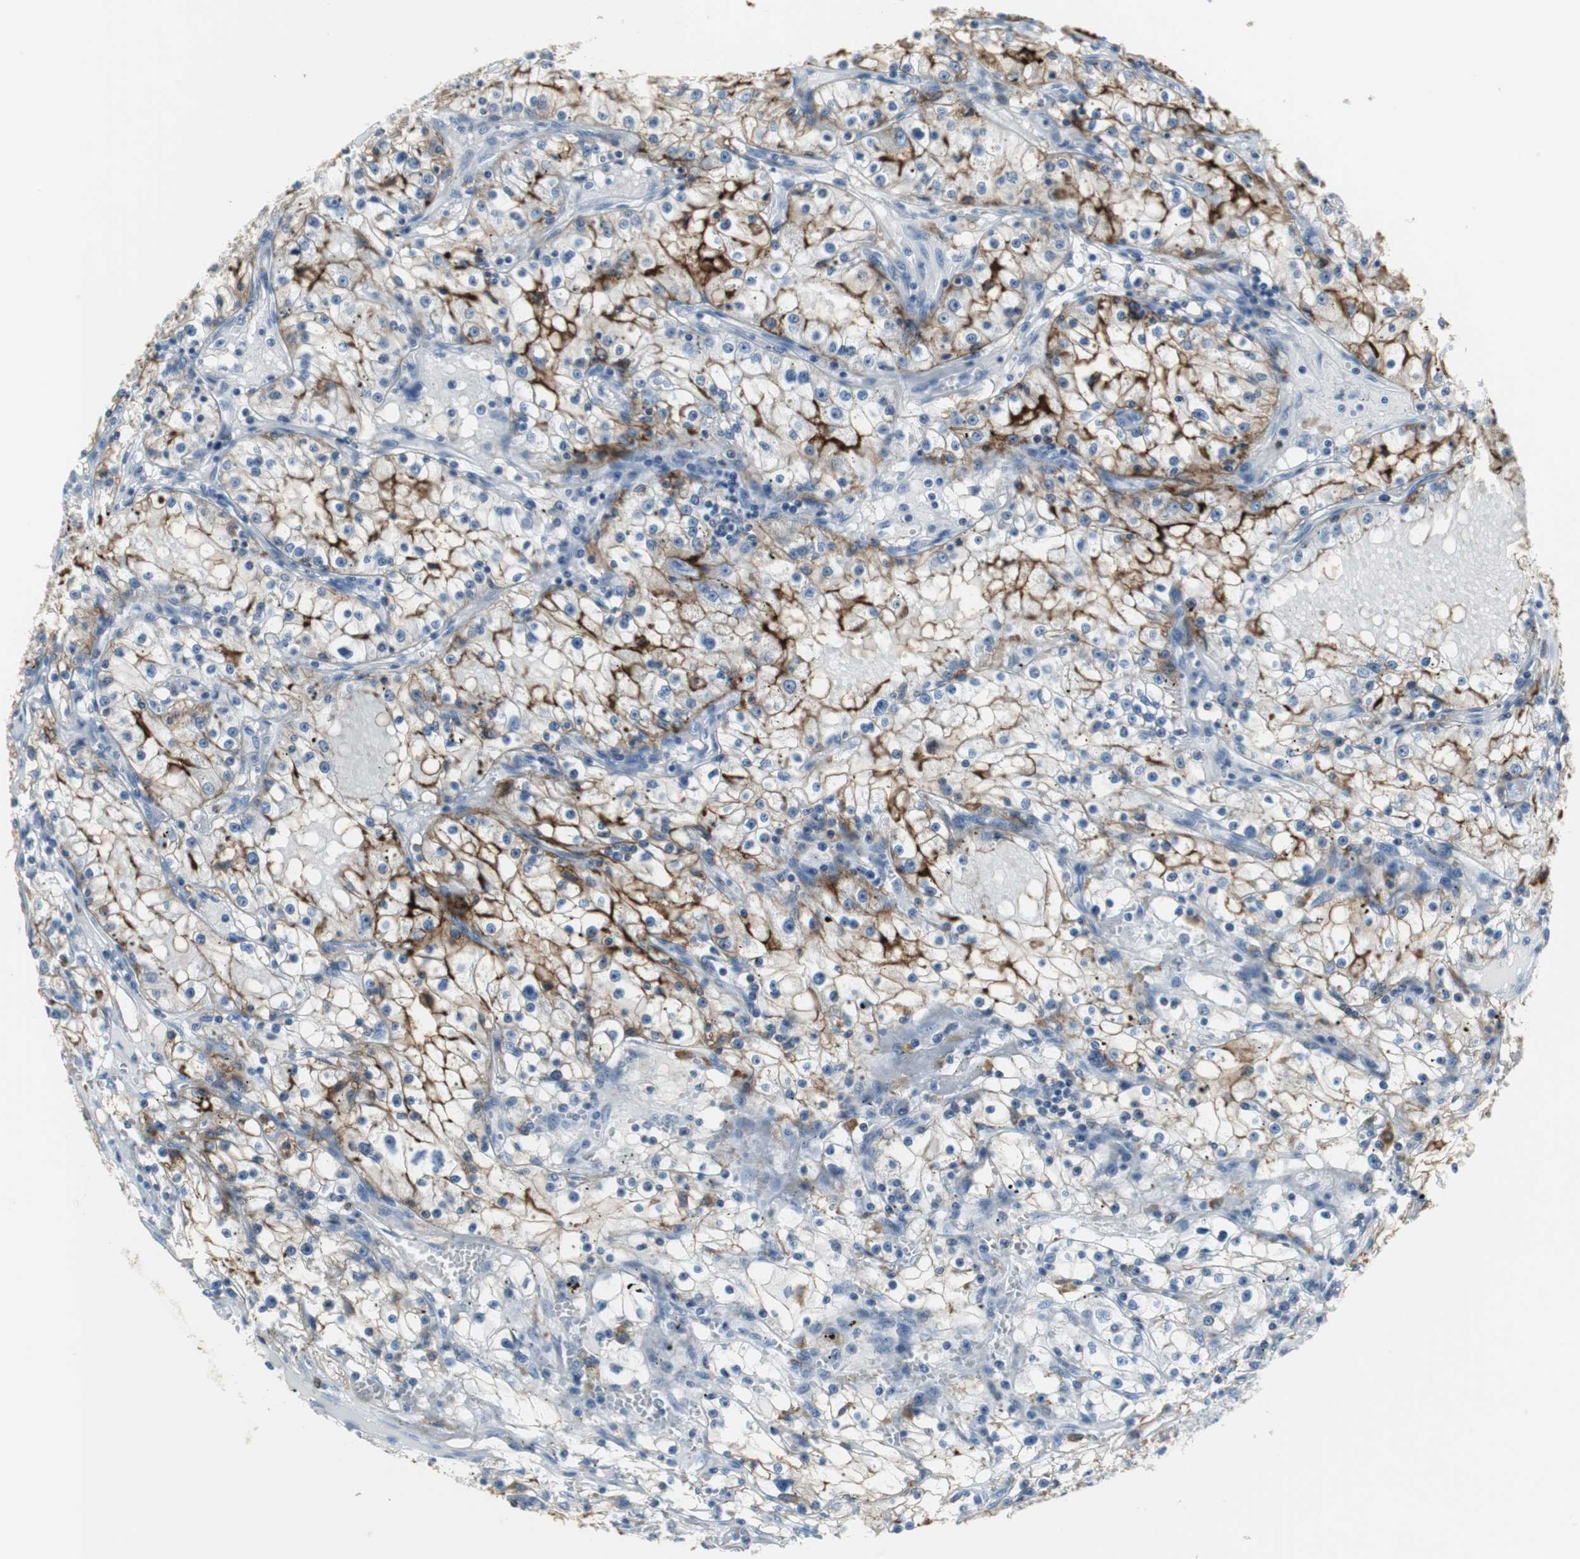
{"staining": {"intensity": "strong", "quantity": "25%-75%", "location": "cytoplasmic/membranous"}, "tissue": "renal cancer", "cell_type": "Tumor cells", "image_type": "cancer", "snomed": [{"axis": "morphology", "description": "Adenocarcinoma, NOS"}, {"axis": "topography", "description": "Kidney"}], "caption": "Protein expression analysis of human renal cancer (adenocarcinoma) reveals strong cytoplasmic/membranous staining in about 25%-75% of tumor cells. The staining is performed using DAB (3,3'-diaminobenzidine) brown chromogen to label protein expression. The nuclei are counter-stained blue using hematoxylin.", "gene": "SLC2A5", "patient": {"sex": "male", "age": 56}}